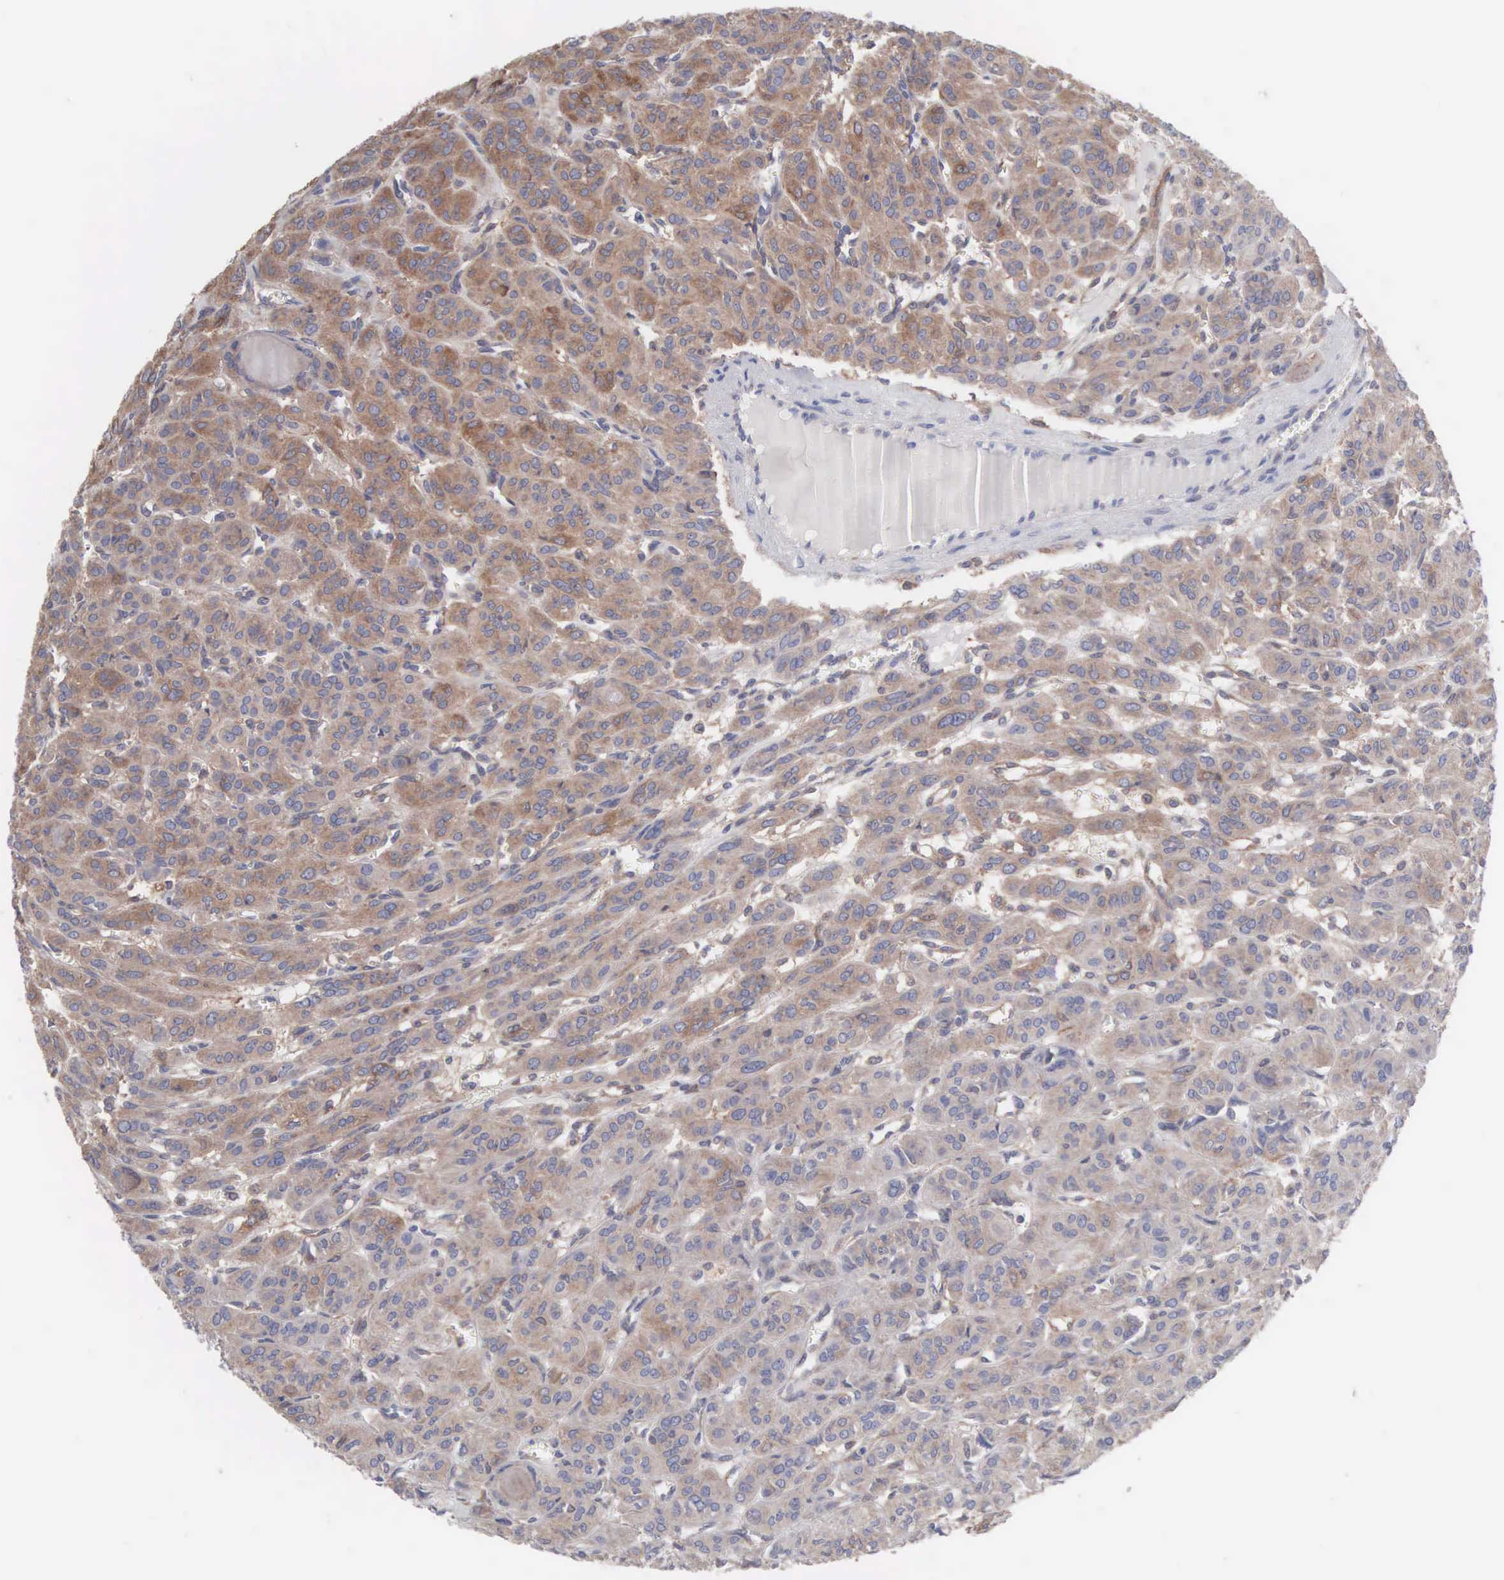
{"staining": {"intensity": "moderate", "quantity": ">75%", "location": "cytoplasmic/membranous"}, "tissue": "thyroid cancer", "cell_type": "Tumor cells", "image_type": "cancer", "snomed": [{"axis": "morphology", "description": "Follicular adenoma carcinoma, NOS"}, {"axis": "topography", "description": "Thyroid gland"}], "caption": "Brown immunohistochemical staining in thyroid cancer (follicular adenoma carcinoma) demonstrates moderate cytoplasmic/membranous staining in approximately >75% of tumor cells.", "gene": "MTHFD1", "patient": {"sex": "female", "age": 71}}